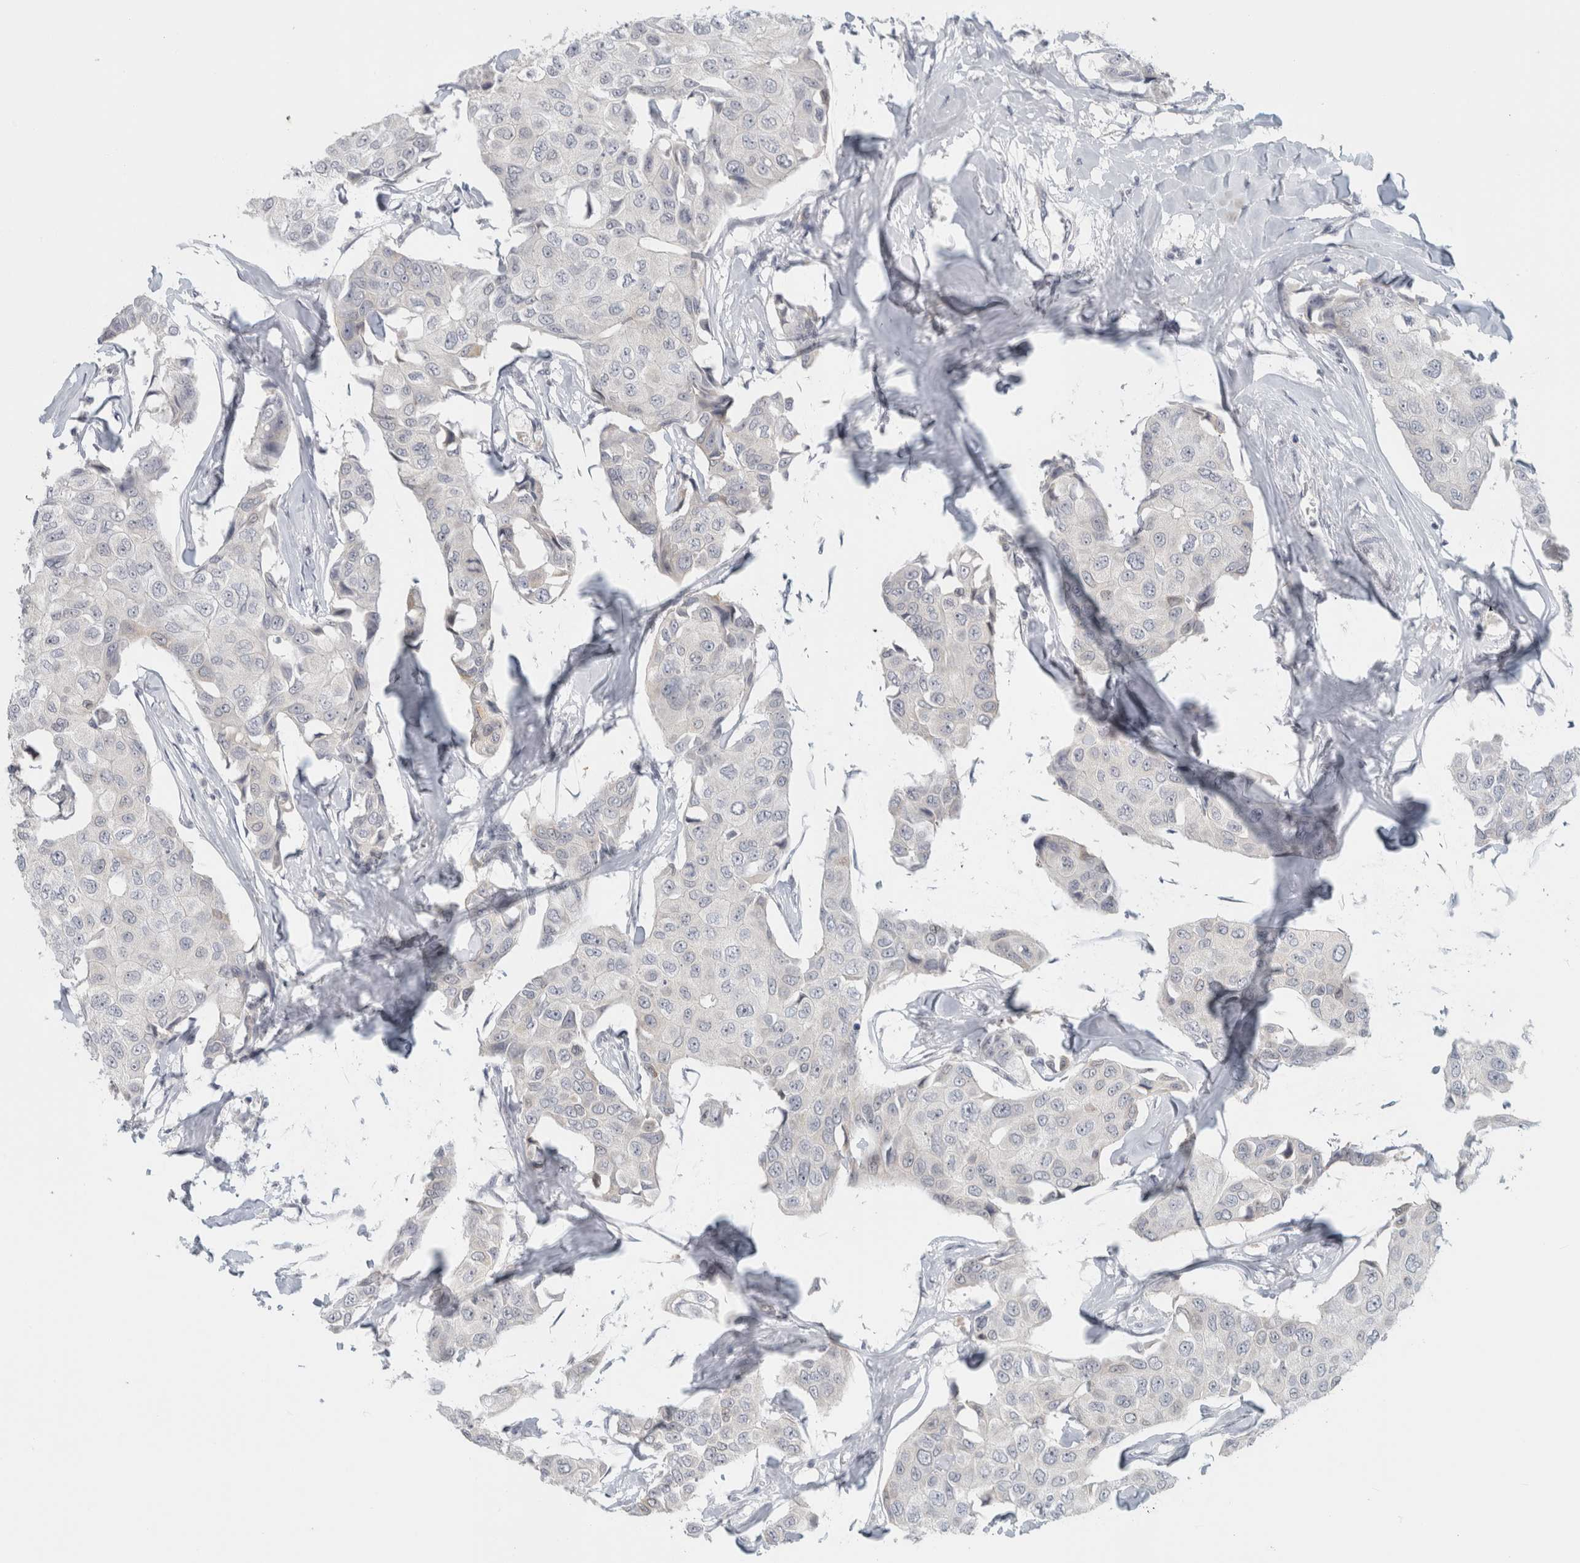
{"staining": {"intensity": "negative", "quantity": "none", "location": "none"}, "tissue": "breast cancer", "cell_type": "Tumor cells", "image_type": "cancer", "snomed": [{"axis": "morphology", "description": "Duct carcinoma"}, {"axis": "topography", "description": "Breast"}], "caption": "Immunohistochemical staining of human breast cancer (invasive ductal carcinoma) shows no significant expression in tumor cells.", "gene": "FMR1NB", "patient": {"sex": "female", "age": 80}}